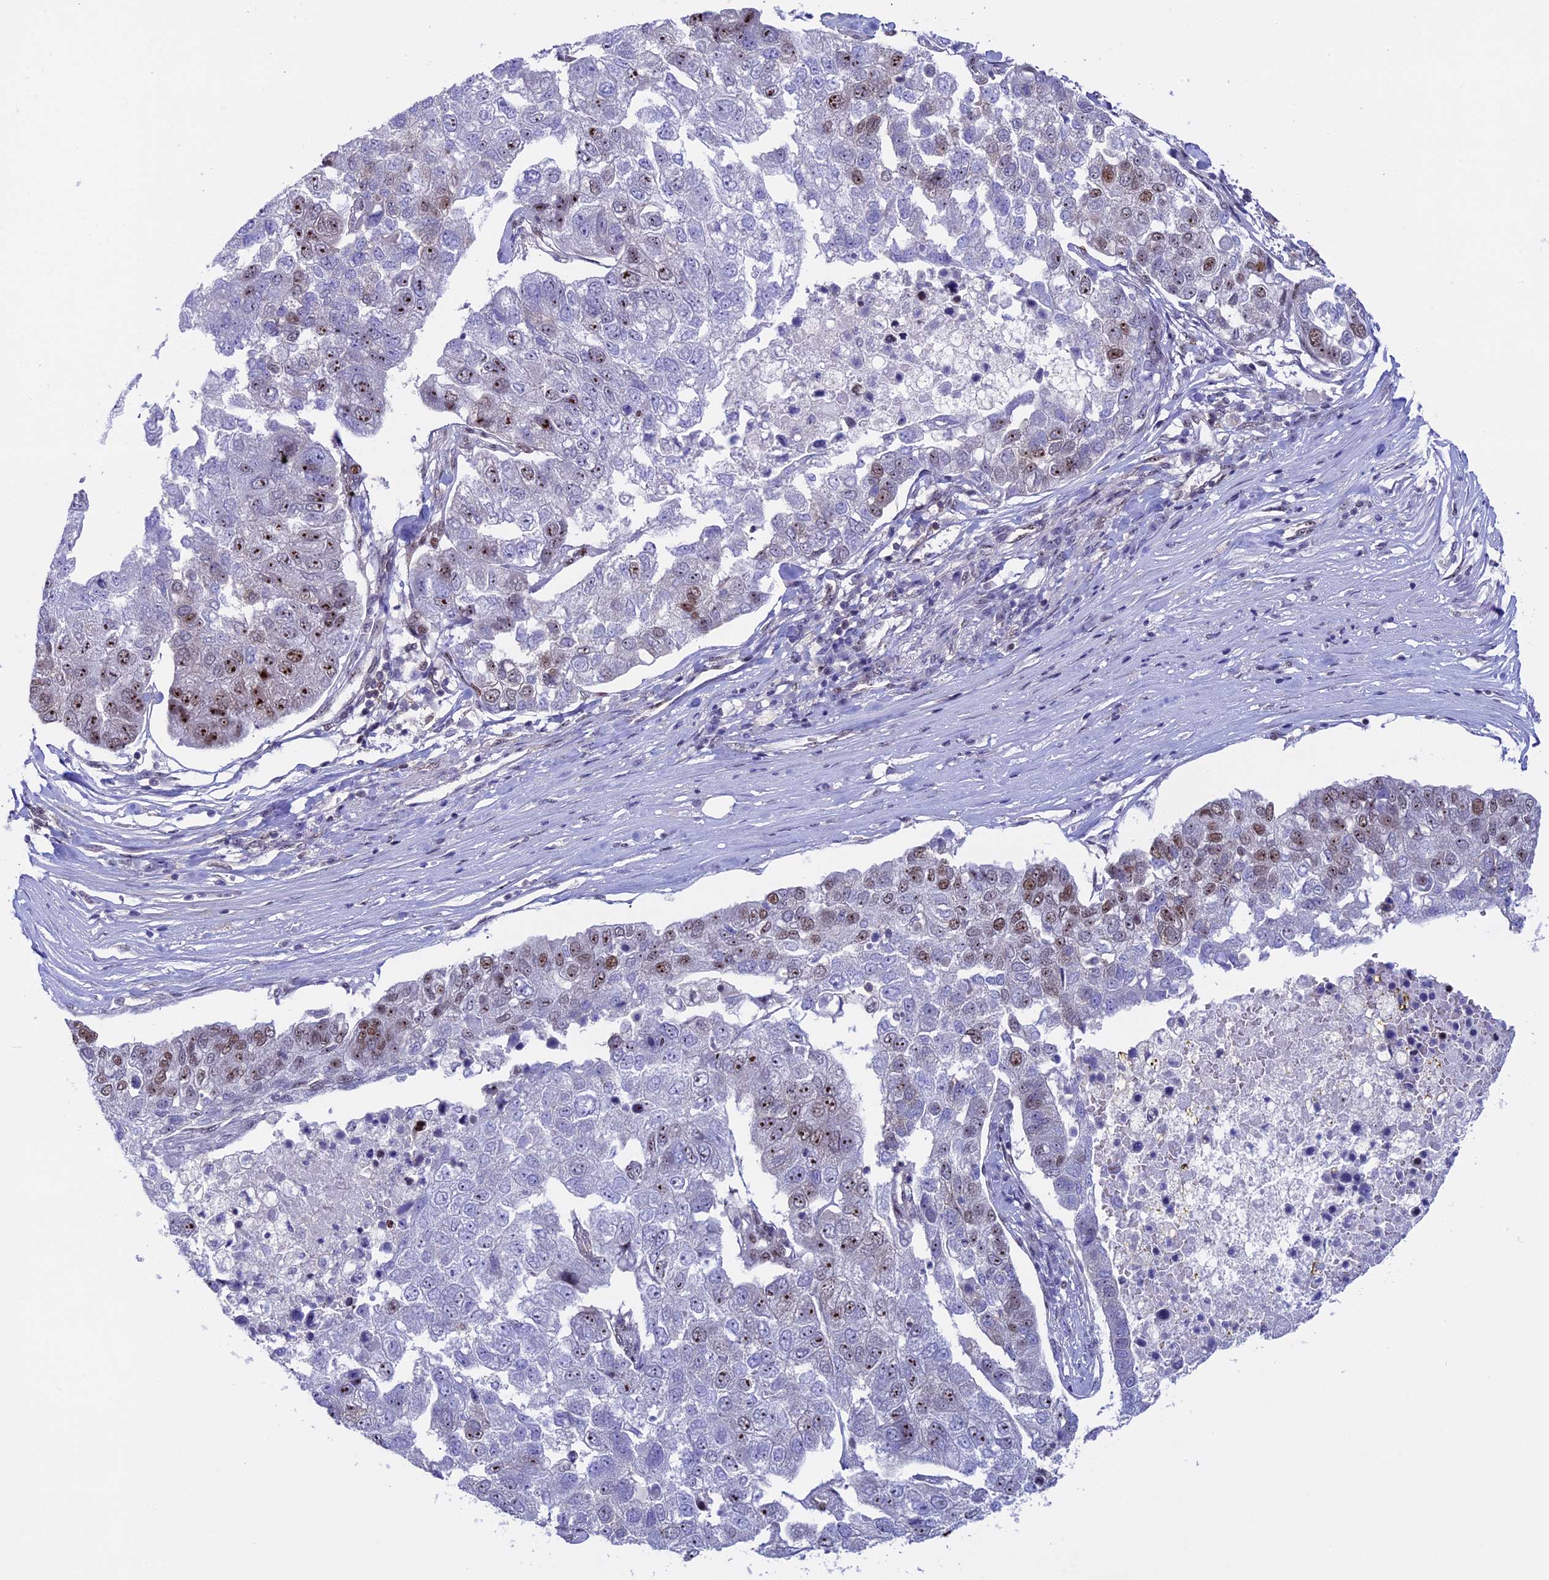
{"staining": {"intensity": "moderate", "quantity": "<25%", "location": "nuclear"}, "tissue": "pancreatic cancer", "cell_type": "Tumor cells", "image_type": "cancer", "snomed": [{"axis": "morphology", "description": "Adenocarcinoma, NOS"}, {"axis": "topography", "description": "Pancreas"}], "caption": "A high-resolution photomicrograph shows immunohistochemistry staining of pancreatic cancer (adenocarcinoma), which reveals moderate nuclear expression in about <25% of tumor cells. (DAB = brown stain, brightfield microscopy at high magnification).", "gene": "CCDC86", "patient": {"sex": "female", "age": 61}}